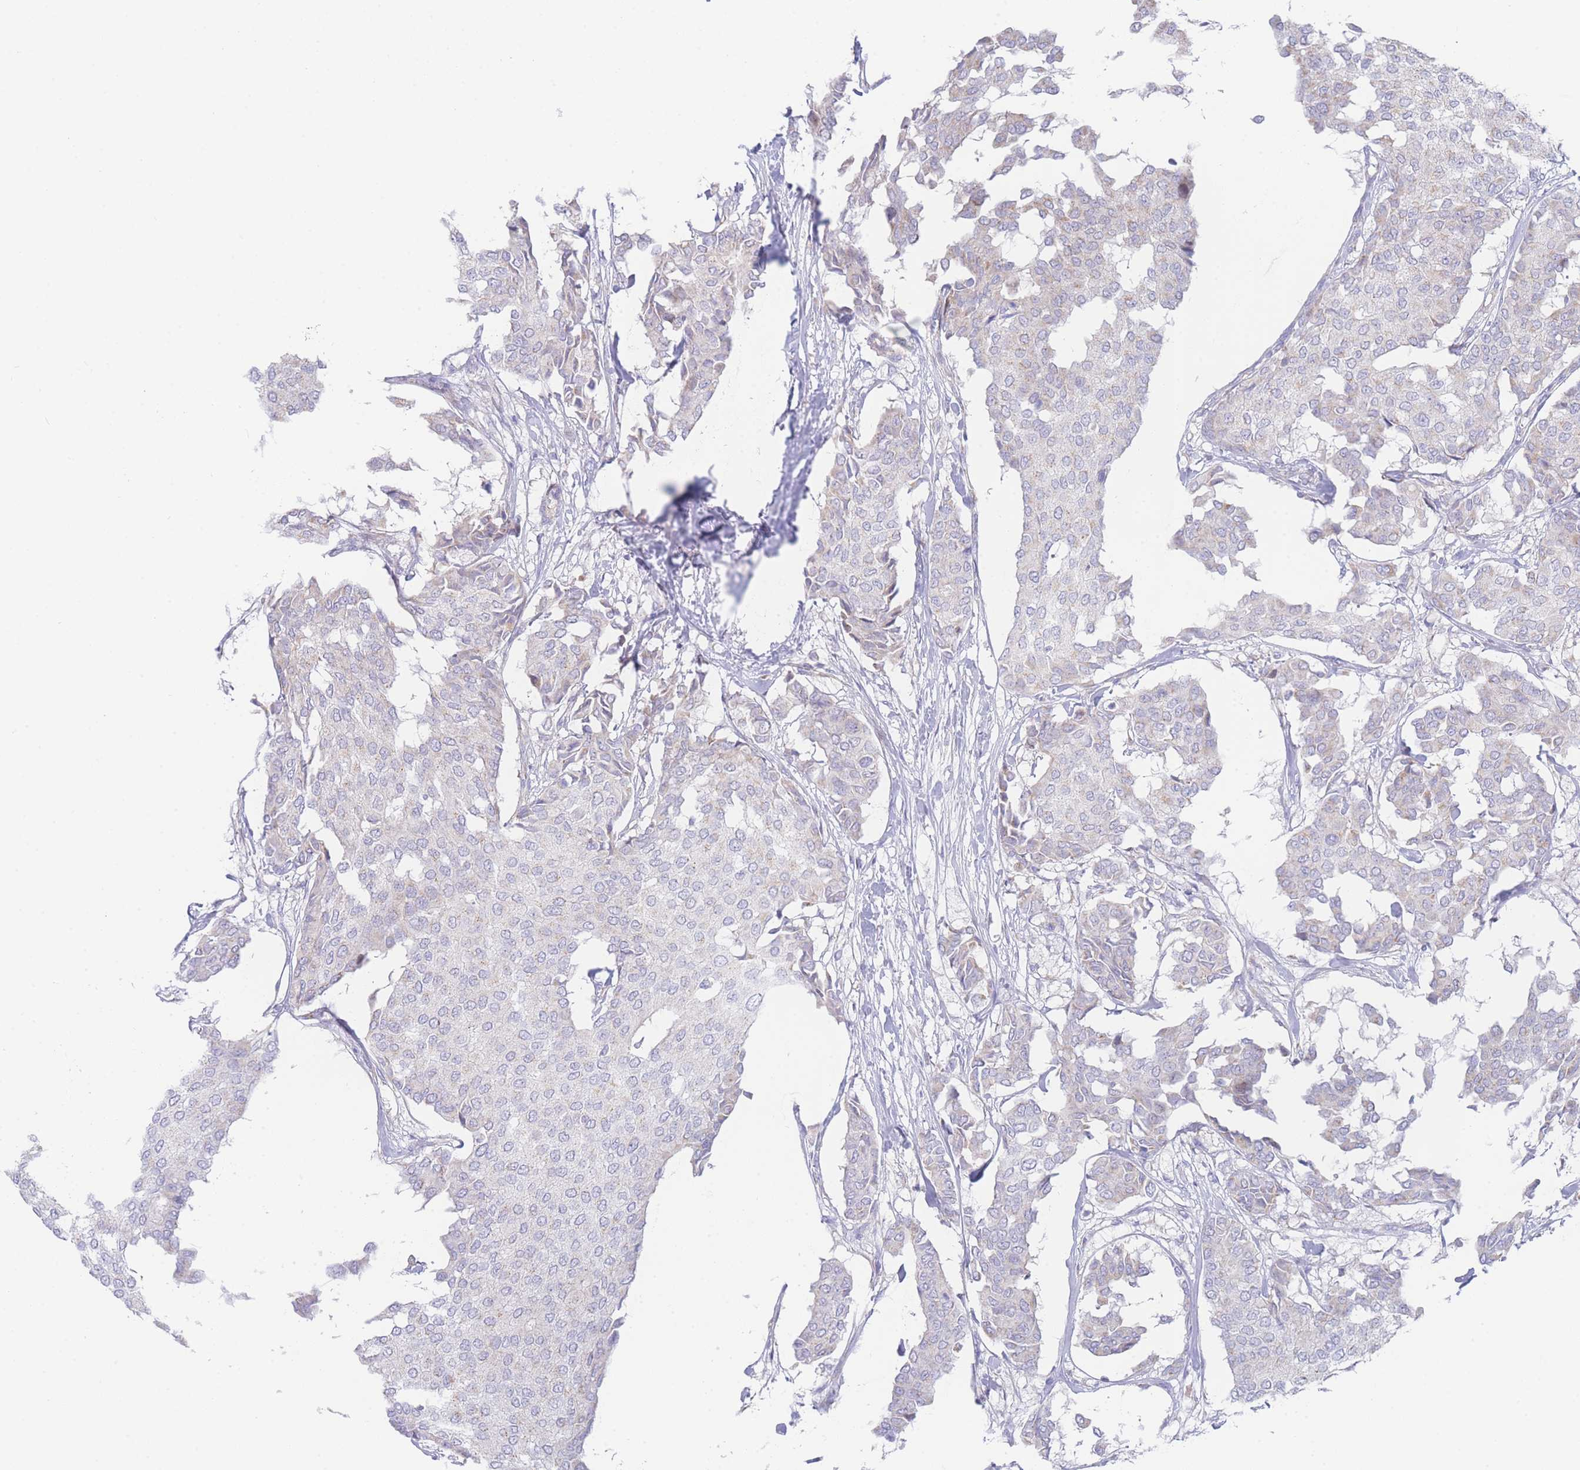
{"staining": {"intensity": "negative", "quantity": "none", "location": "none"}, "tissue": "breast cancer", "cell_type": "Tumor cells", "image_type": "cancer", "snomed": [{"axis": "morphology", "description": "Duct carcinoma"}, {"axis": "topography", "description": "Breast"}], "caption": "Tumor cells are negative for protein expression in human breast cancer.", "gene": "GPAM", "patient": {"sex": "female", "age": 75}}